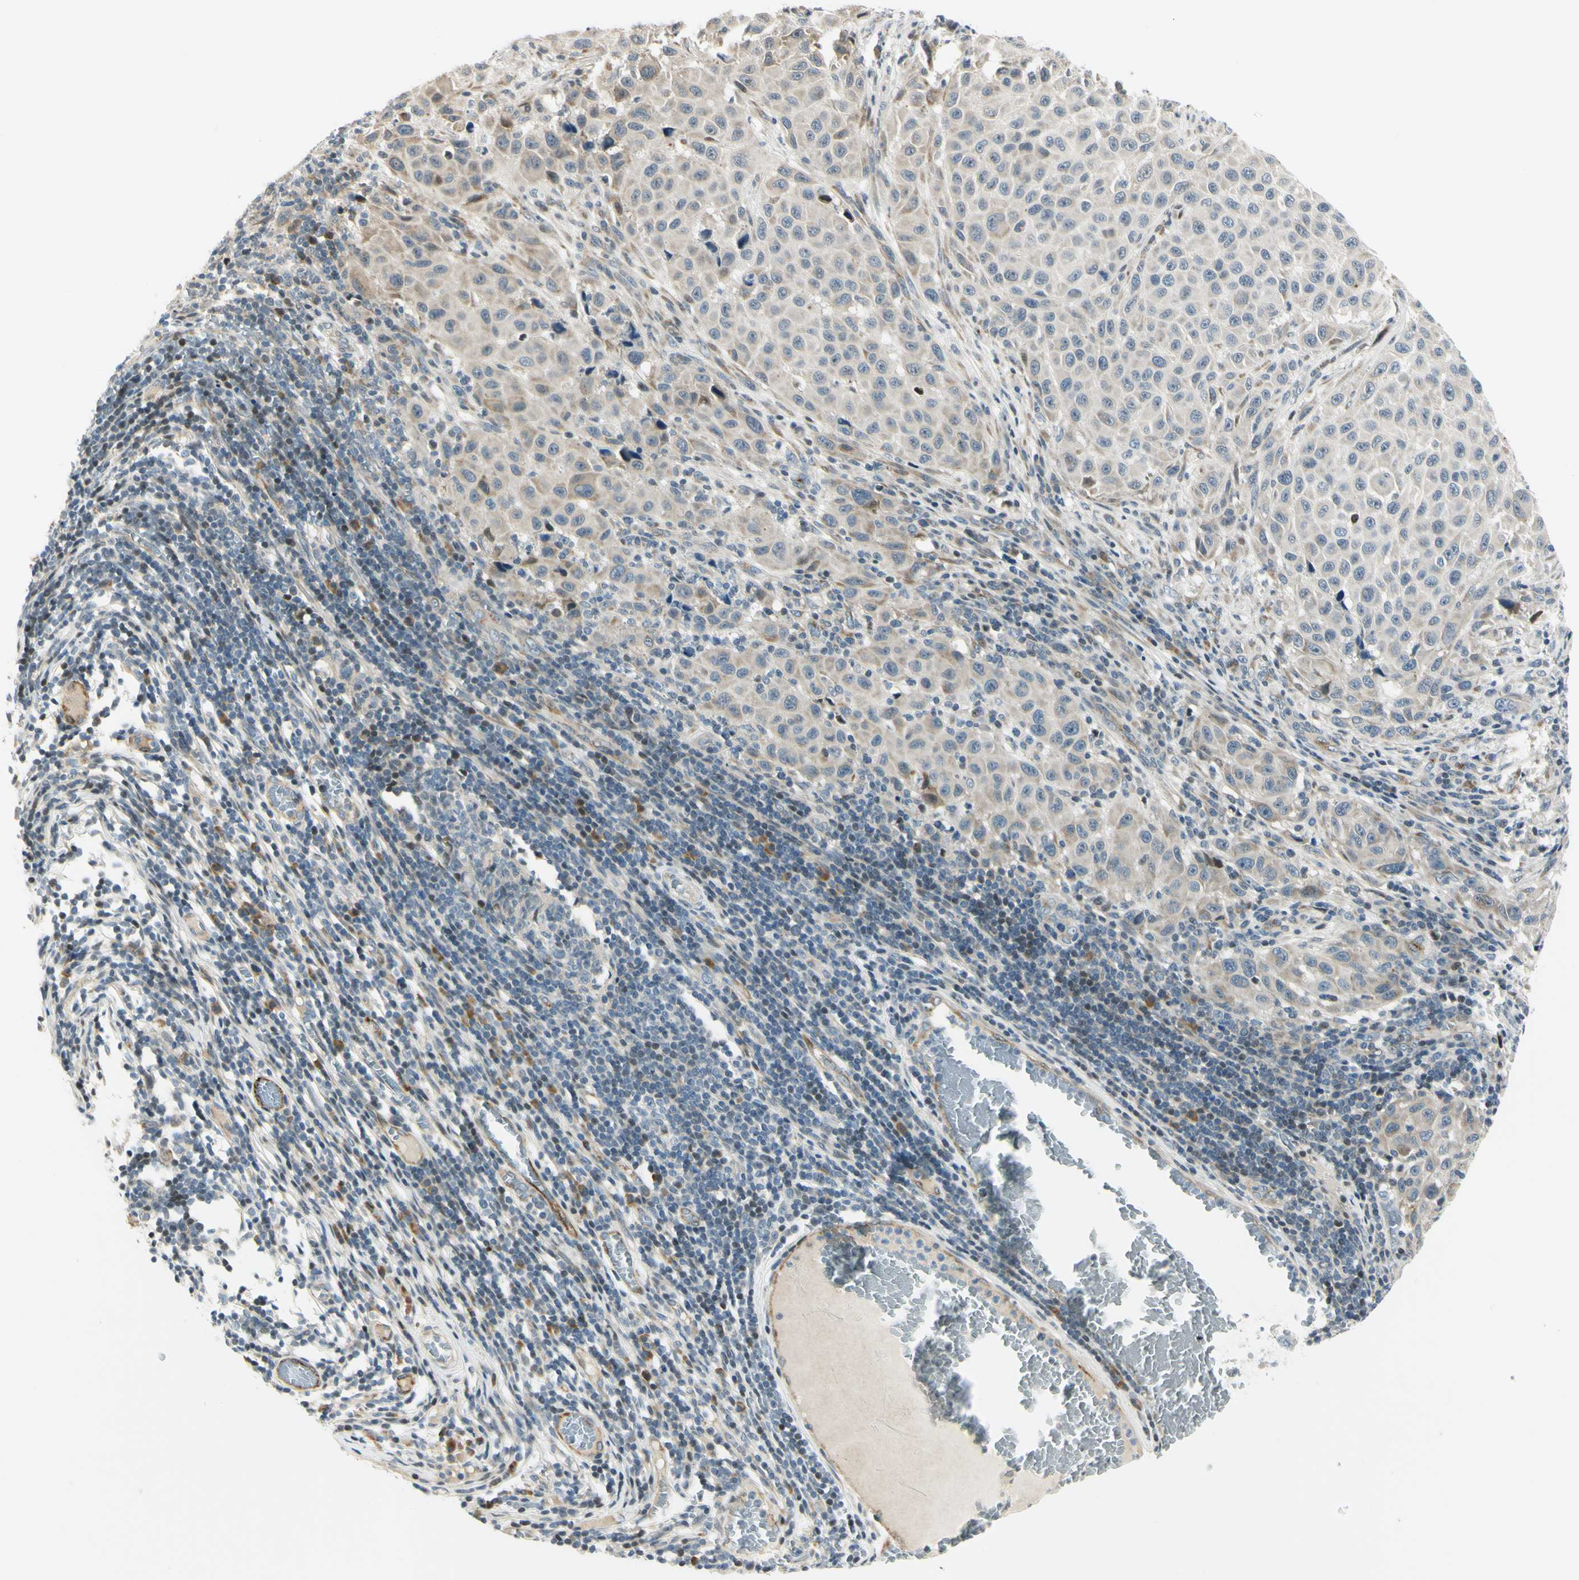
{"staining": {"intensity": "weak", "quantity": "<25%", "location": "cytoplasmic/membranous"}, "tissue": "melanoma", "cell_type": "Tumor cells", "image_type": "cancer", "snomed": [{"axis": "morphology", "description": "Malignant melanoma, Metastatic site"}, {"axis": "topography", "description": "Lymph node"}], "caption": "Malignant melanoma (metastatic site) stained for a protein using immunohistochemistry (IHC) reveals no expression tumor cells.", "gene": "NPDC1", "patient": {"sex": "male", "age": 61}}